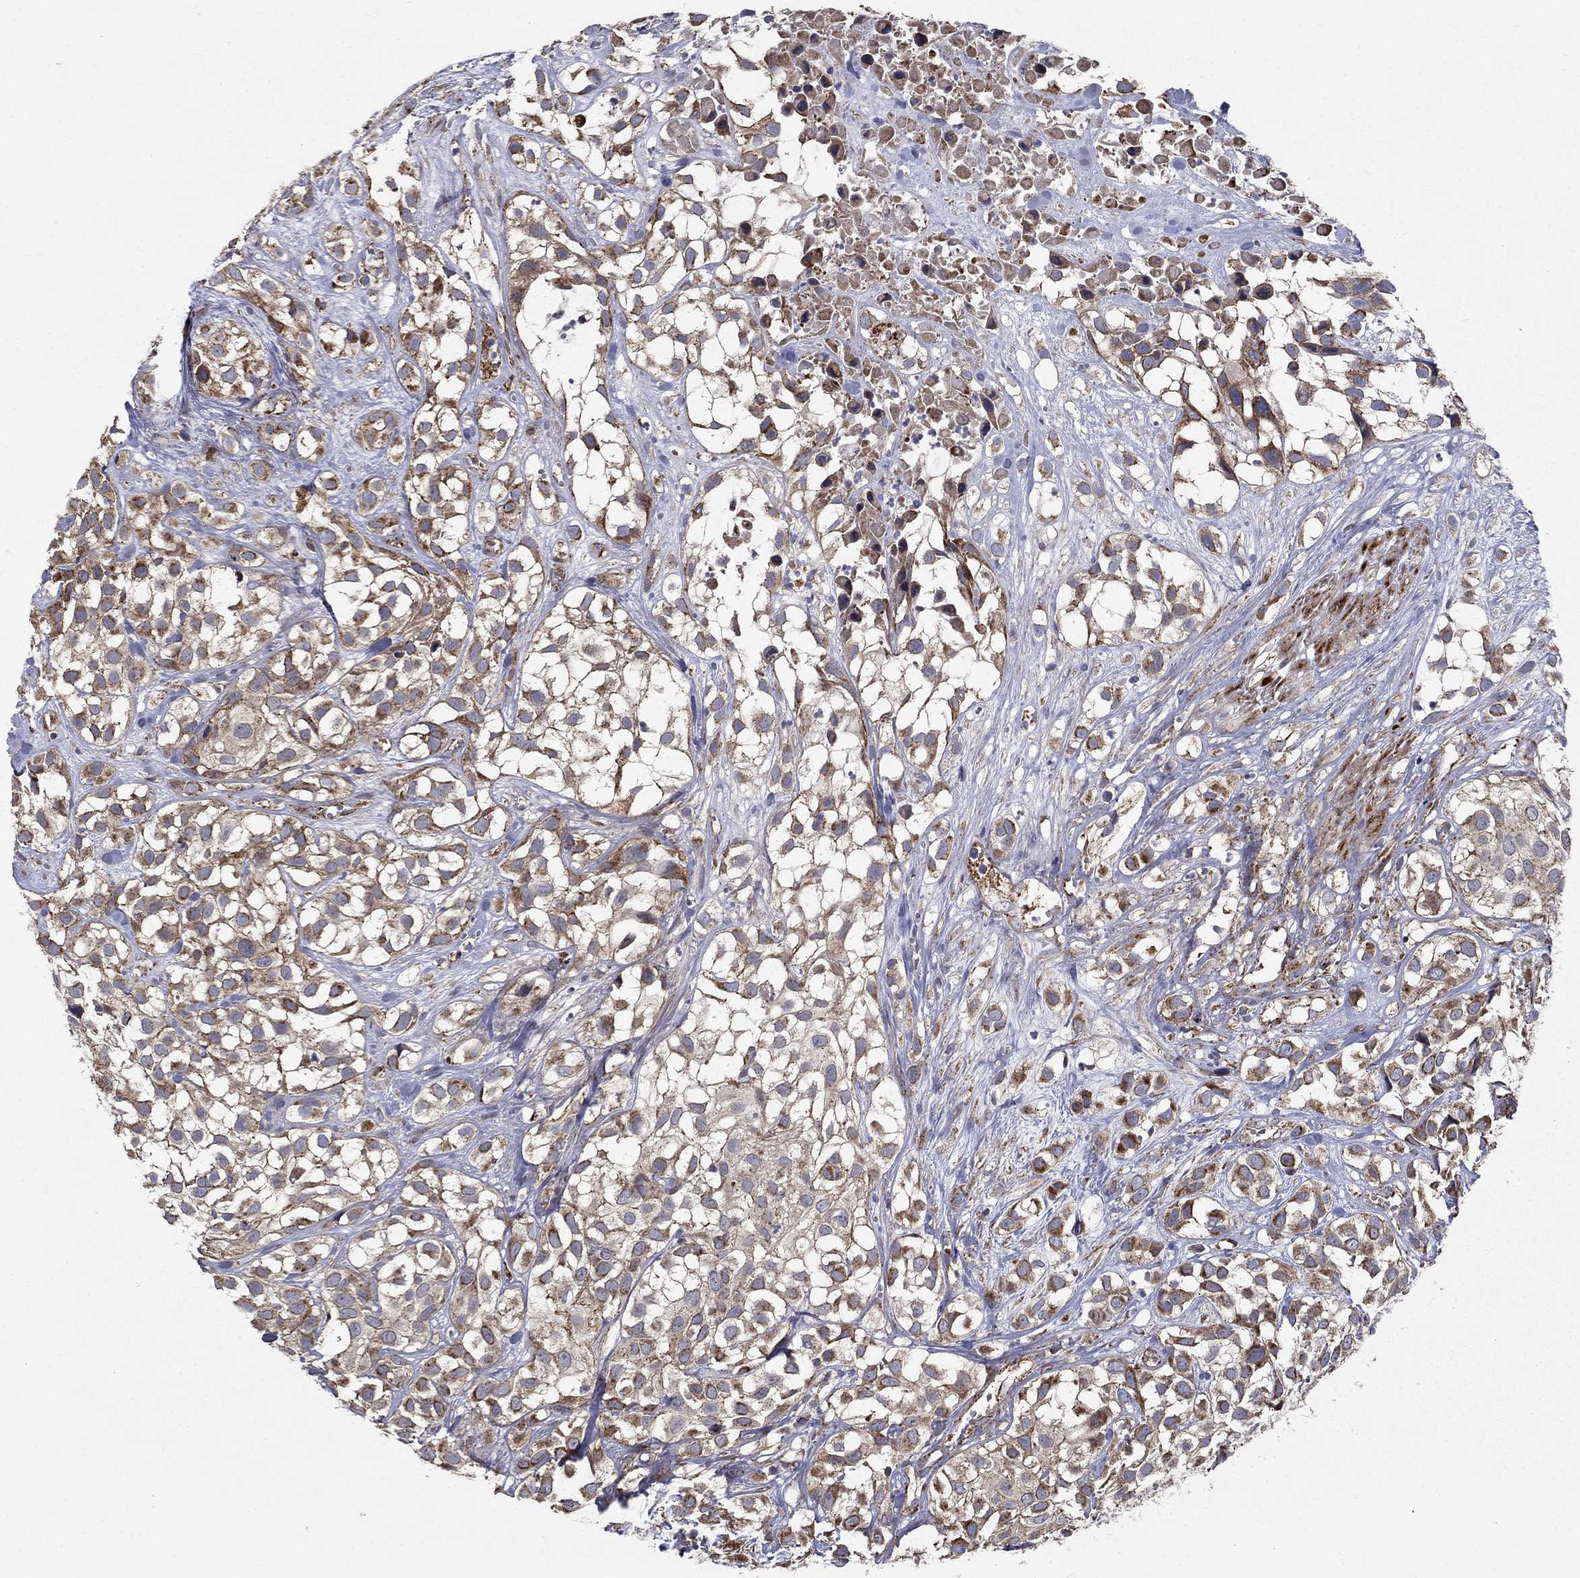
{"staining": {"intensity": "moderate", "quantity": ">75%", "location": "cytoplasmic/membranous"}, "tissue": "urothelial cancer", "cell_type": "Tumor cells", "image_type": "cancer", "snomed": [{"axis": "morphology", "description": "Urothelial carcinoma, High grade"}, {"axis": "topography", "description": "Urinary bladder"}], "caption": "There is medium levels of moderate cytoplasmic/membranous expression in tumor cells of urothelial carcinoma (high-grade), as demonstrated by immunohistochemical staining (brown color).", "gene": "NDUFS8", "patient": {"sex": "male", "age": 56}}